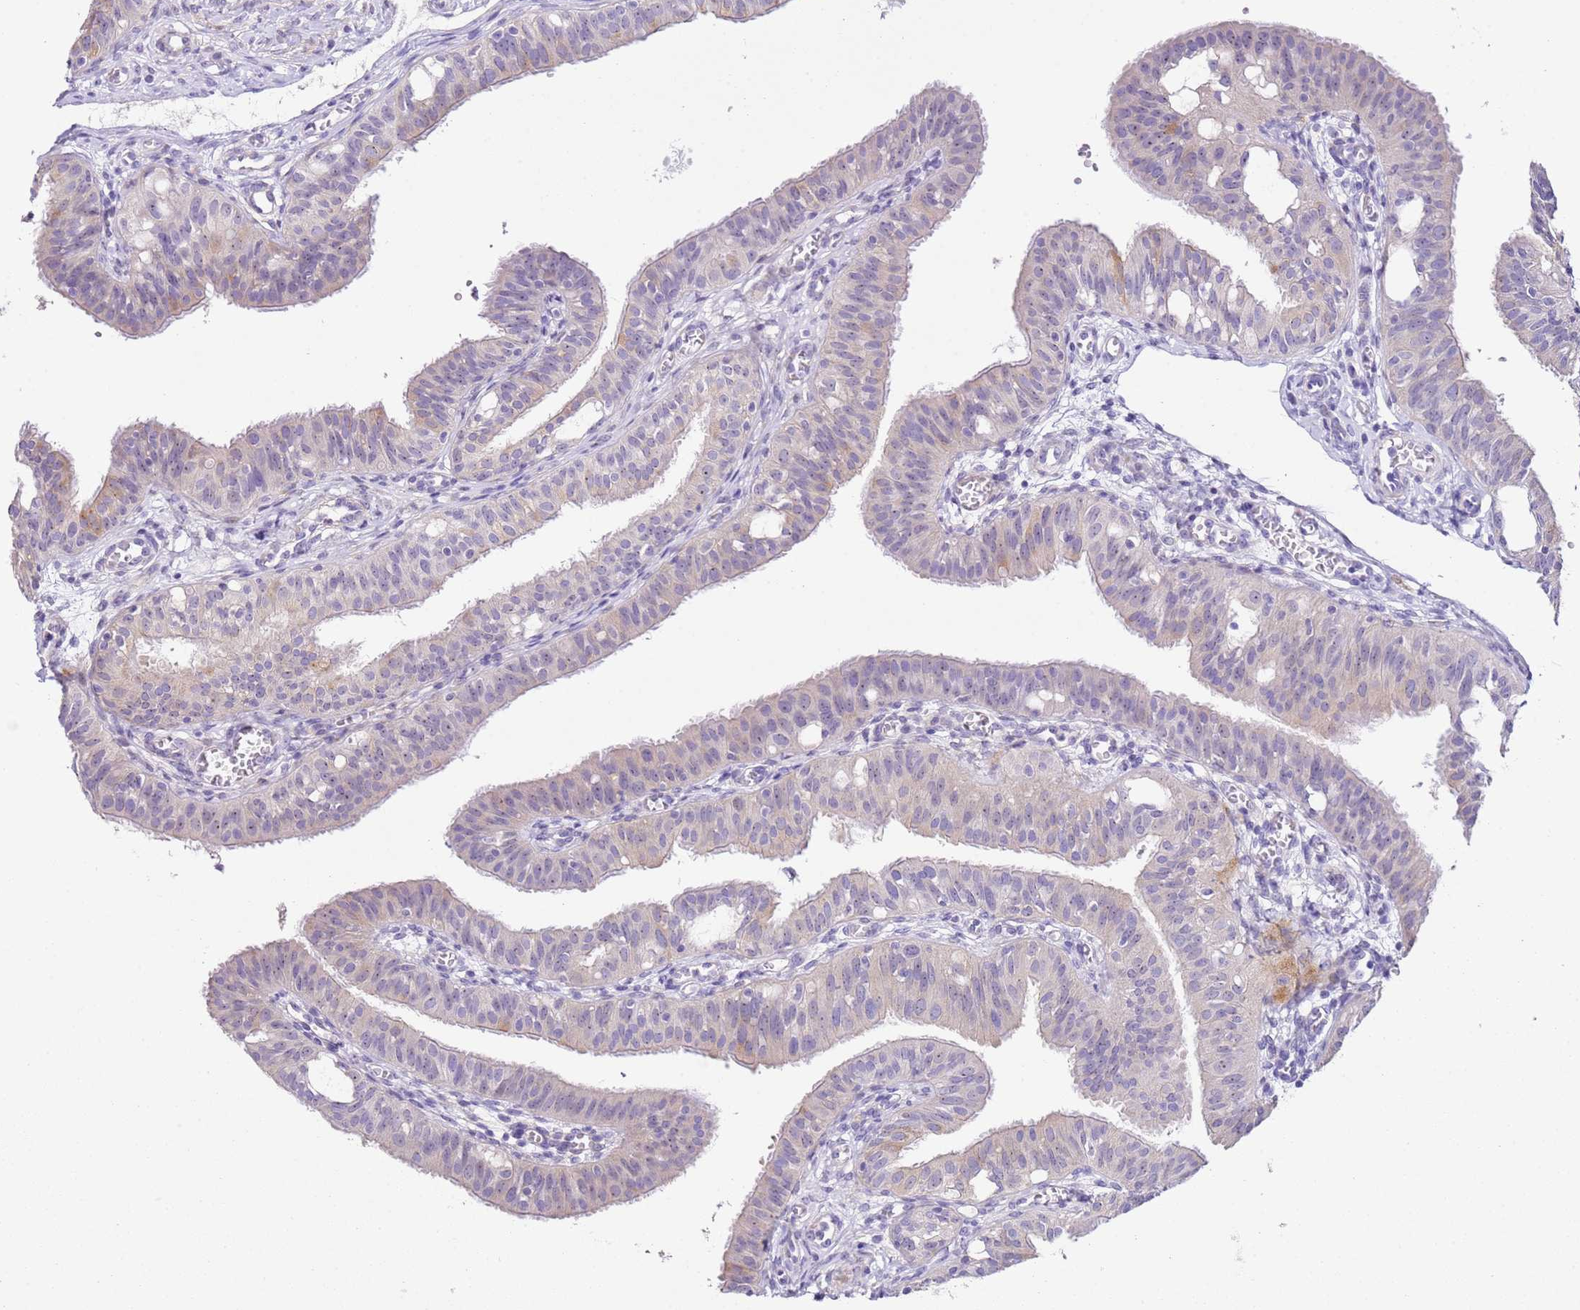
{"staining": {"intensity": "negative", "quantity": "none", "location": "none"}, "tissue": "fallopian tube", "cell_type": "Glandular cells", "image_type": "normal", "snomed": [{"axis": "morphology", "description": "Normal tissue, NOS"}, {"axis": "topography", "description": "Fallopian tube"}, {"axis": "topography", "description": "Ovary"}], "caption": "Immunohistochemical staining of normal human fallopian tube displays no significant staining in glandular cells. (DAB (3,3'-diaminobenzidine) immunohistochemistry with hematoxylin counter stain).", "gene": "HGD", "patient": {"sex": "female", "age": 42}}